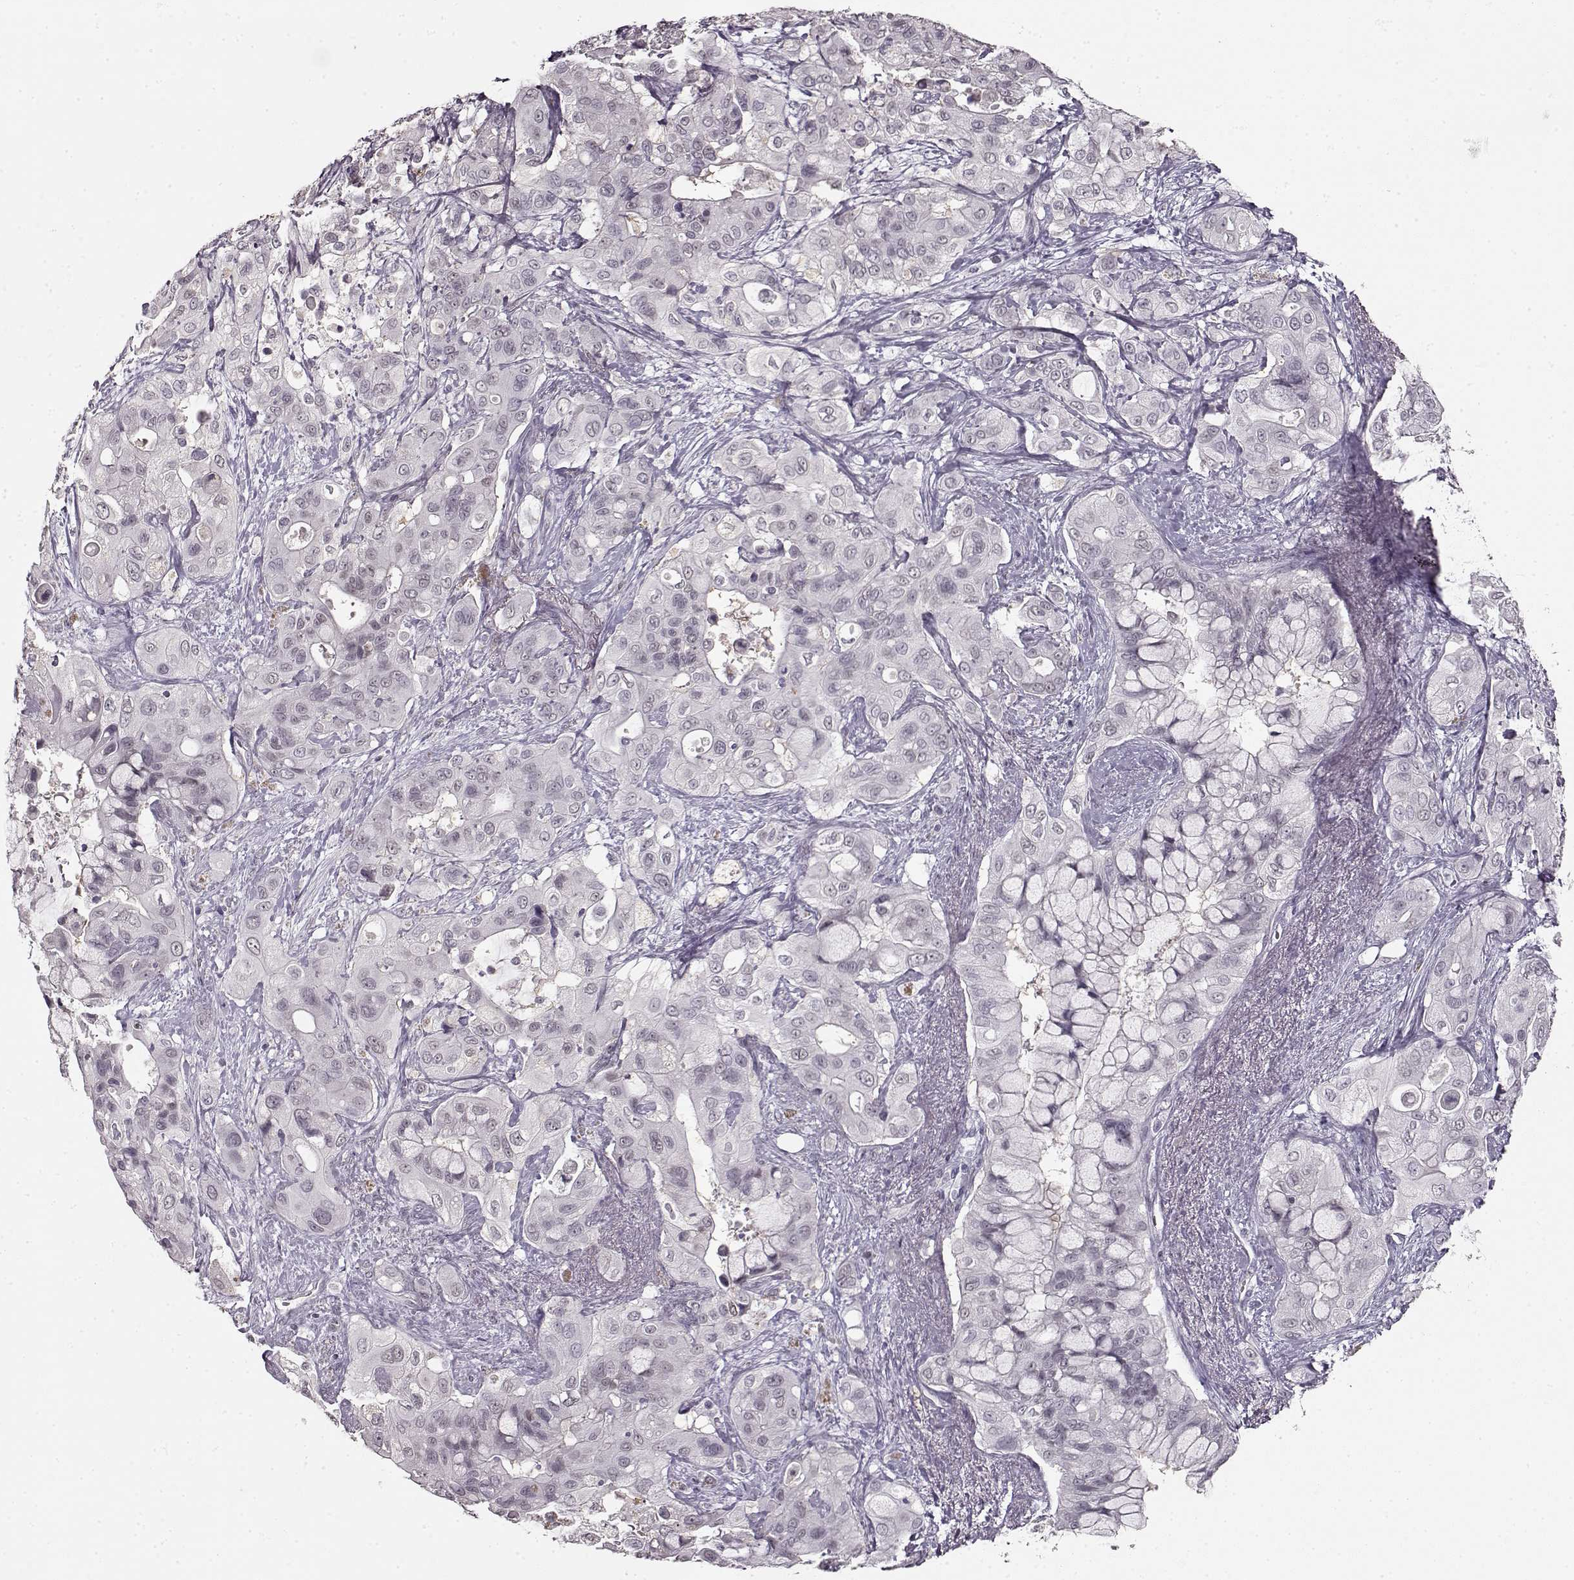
{"staining": {"intensity": "negative", "quantity": "none", "location": "none"}, "tissue": "pancreatic cancer", "cell_type": "Tumor cells", "image_type": "cancer", "snomed": [{"axis": "morphology", "description": "Adenocarcinoma, NOS"}, {"axis": "topography", "description": "Pancreas"}], "caption": "The histopathology image shows no staining of tumor cells in pancreatic cancer. (DAB (3,3'-diaminobenzidine) immunohistochemistry with hematoxylin counter stain).", "gene": "RP1L1", "patient": {"sex": "male", "age": 71}}